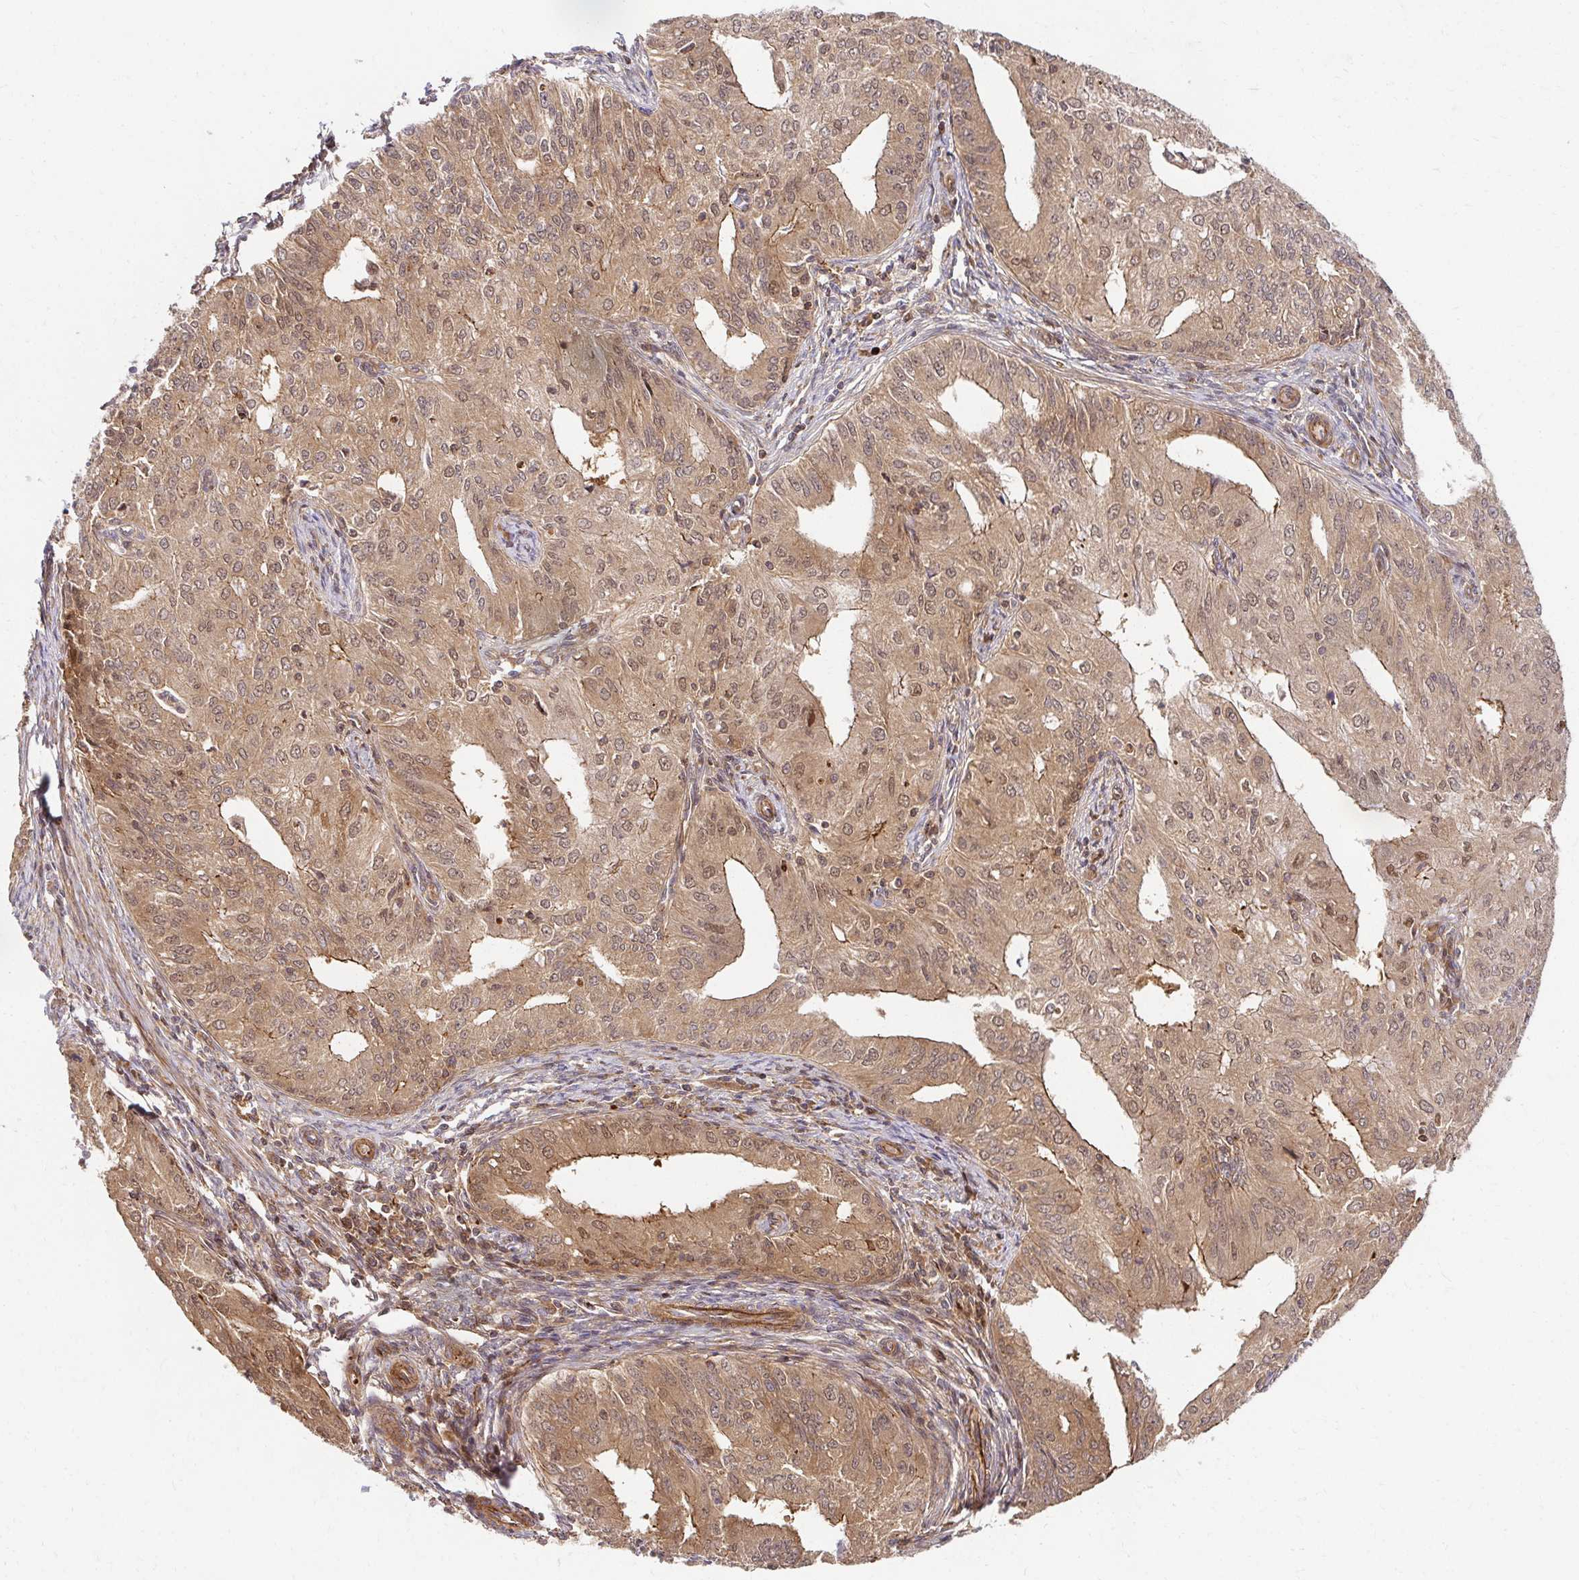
{"staining": {"intensity": "moderate", "quantity": "25%-75%", "location": "cytoplasmic/membranous,nuclear"}, "tissue": "endometrial cancer", "cell_type": "Tumor cells", "image_type": "cancer", "snomed": [{"axis": "morphology", "description": "Adenocarcinoma, NOS"}, {"axis": "topography", "description": "Endometrium"}], "caption": "A histopathology image of endometrial cancer stained for a protein demonstrates moderate cytoplasmic/membranous and nuclear brown staining in tumor cells.", "gene": "PSMA4", "patient": {"sex": "female", "age": 50}}